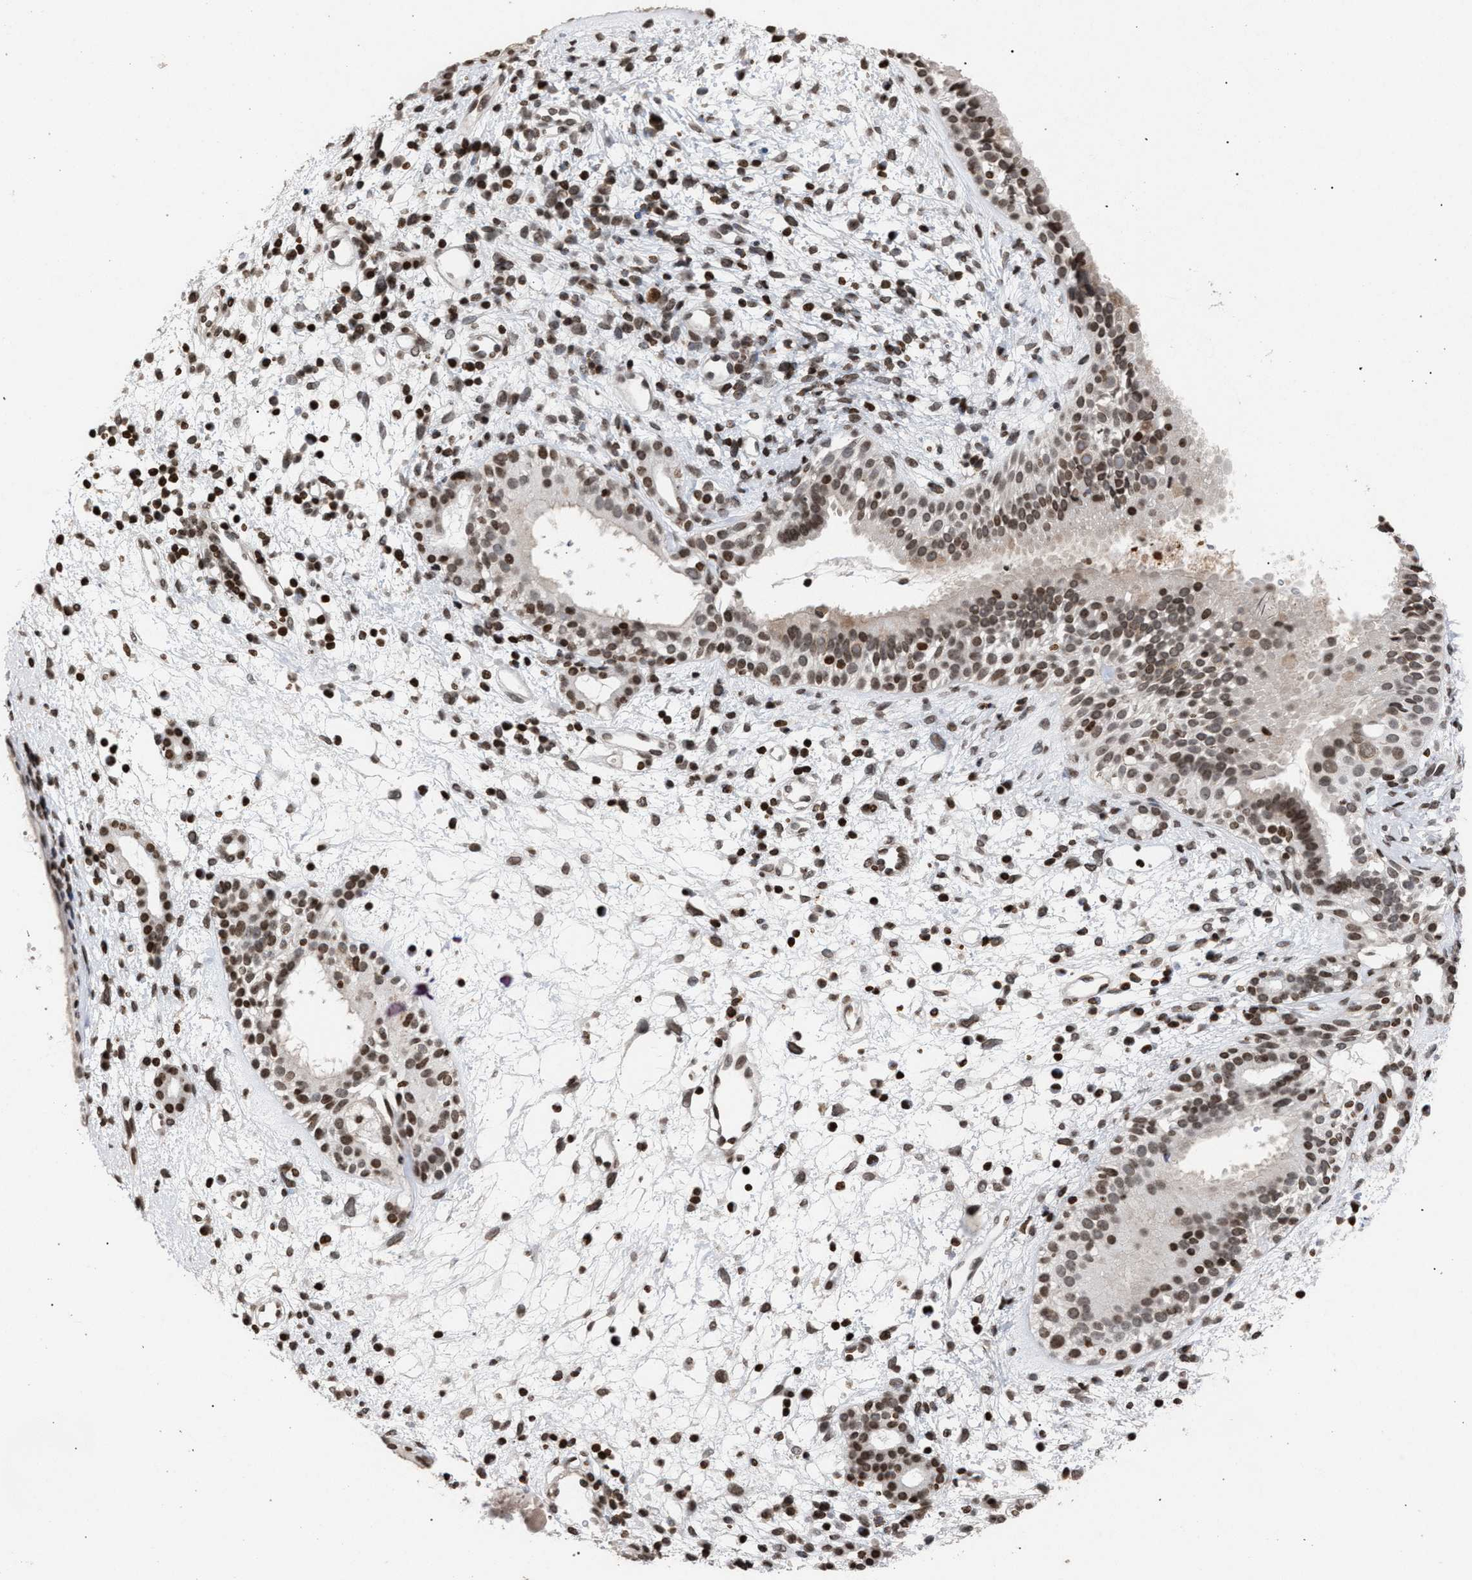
{"staining": {"intensity": "strong", "quantity": ">75%", "location": "nuclear"}, "tissue": "nasopharynx", "cell_type": "Respiratory epithelial cells", "image_type": "normal", "snomed": [{"axis": "morphology", "description": "Normal tissue, NOS"}, {"axis": "topography", "description": "Nasopharynx"}], "caption": "IHC (DAB) staining of benign nasopharynx demonstrates strong nuclear protein expression in approximately >75% of respiratory epithelial cells.", "gene": "FOXD3", "patient": {"sex": "male", "age": 22}}